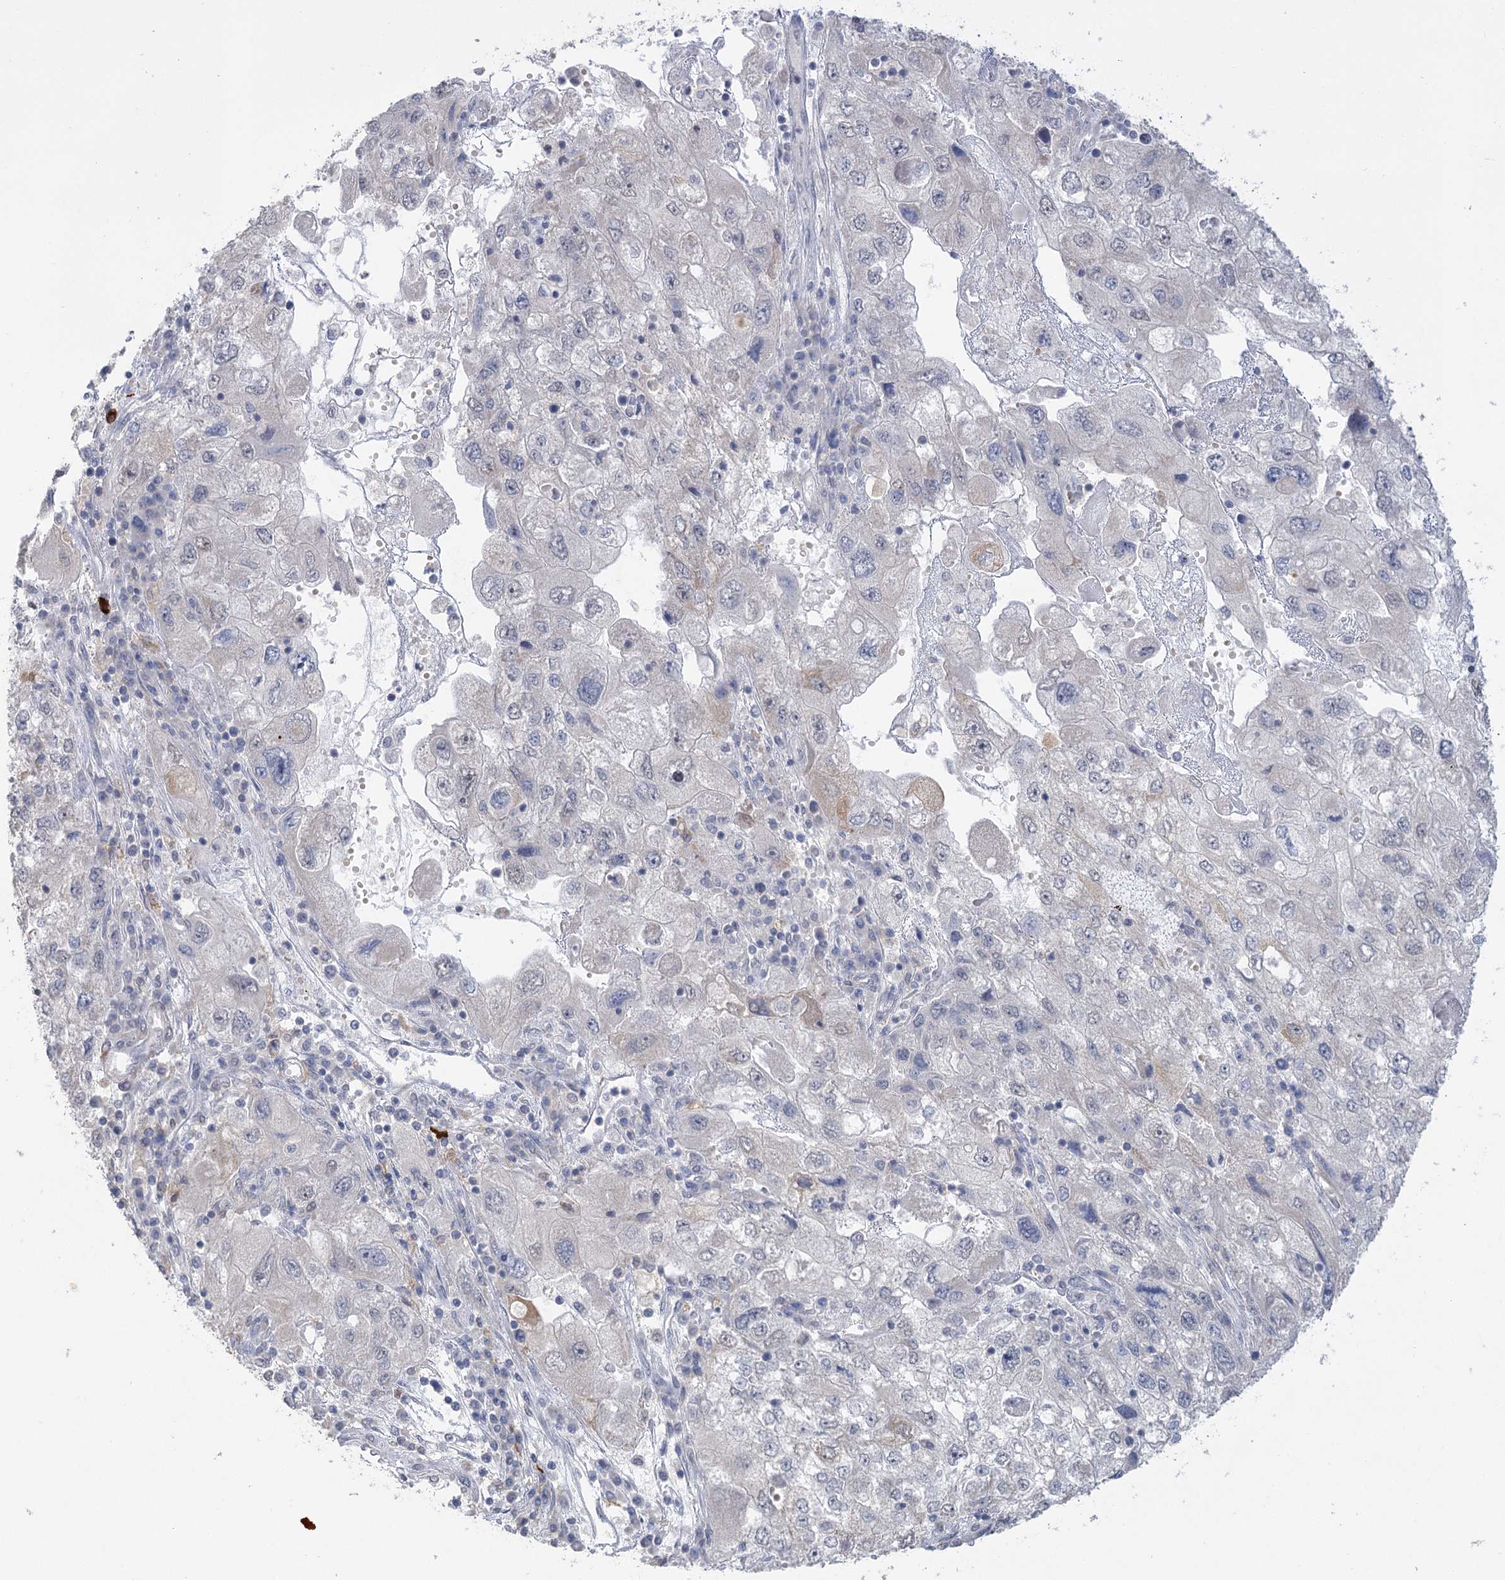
{"staining": {"intensity": "negative", "quantity": "none", "location": "none"}, "tissue": "endometrial cancer", "cell_type": "Tumor cells", "image_type": "cancer", "snomed": [{"axis": "morphology", "description": "Adenocarcinoma, NOS"}, {"axis": "topography", "description": "Endometrium"}], "caption": "Immunohistochemical staining of endometrial adenocarcinoma displays no significant staining in tumor cells.", "gene": "TRAF3IP1", "patient": {"sex": "female", "age": 49}}